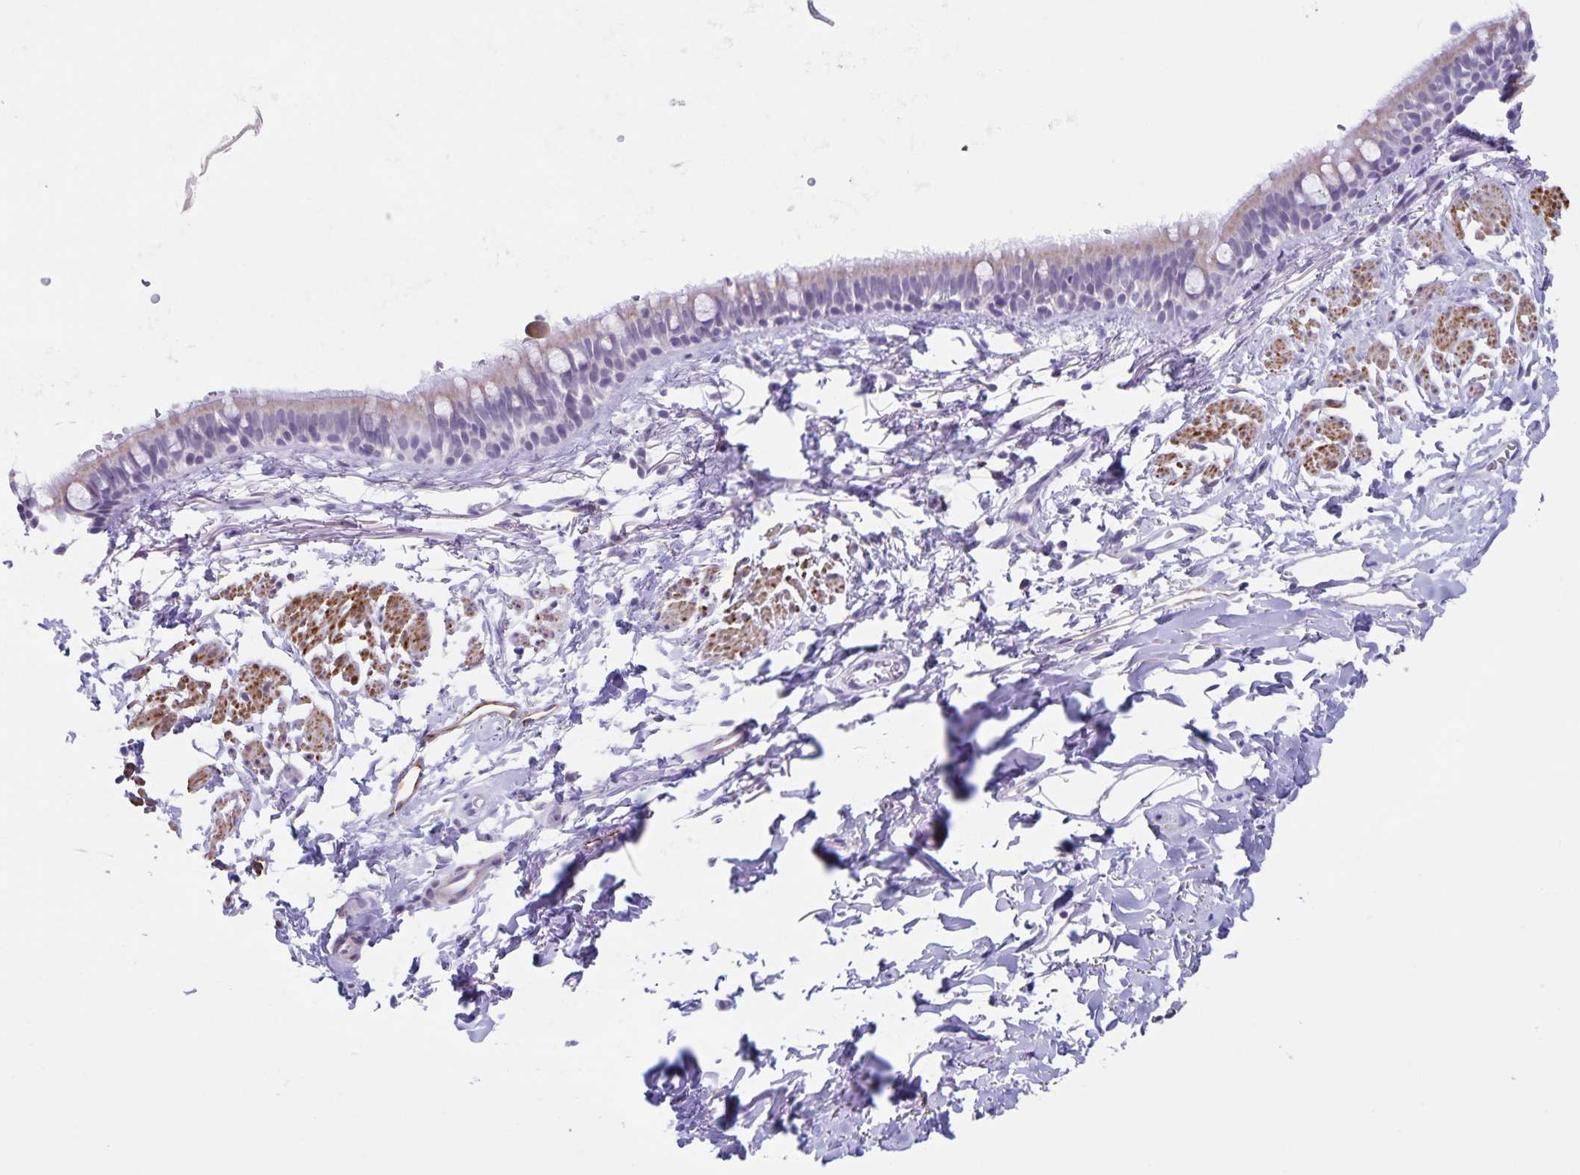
{"staining": {"intensity": "weak", "quantity": "25%-75%", "location": "cytoplasmic/membranous"}, "tissue": "bronchus", "cell_type": "Respiratory epithelial cells", "image_type": "normal", "snomed": [{"axis": "morphology", "description": "Normal tissue, NOS"}, {"axis": "topography", "description": "Lymph node"}, {"axis": "topography", "description": "Cartilage tissue"}, {"axis": "topography", "description": "Bronchus"}], "caption": "High-power microscopy captured an immunohistochemistry (IHC) photomicrograph of unremarkable bronchus, revealing weak cytoplasmic/membranous staining in about 25%-75% of respiratory epithelial cells.", "gene": "SYNM", "patient": {"sex": "female", "age": 70}}